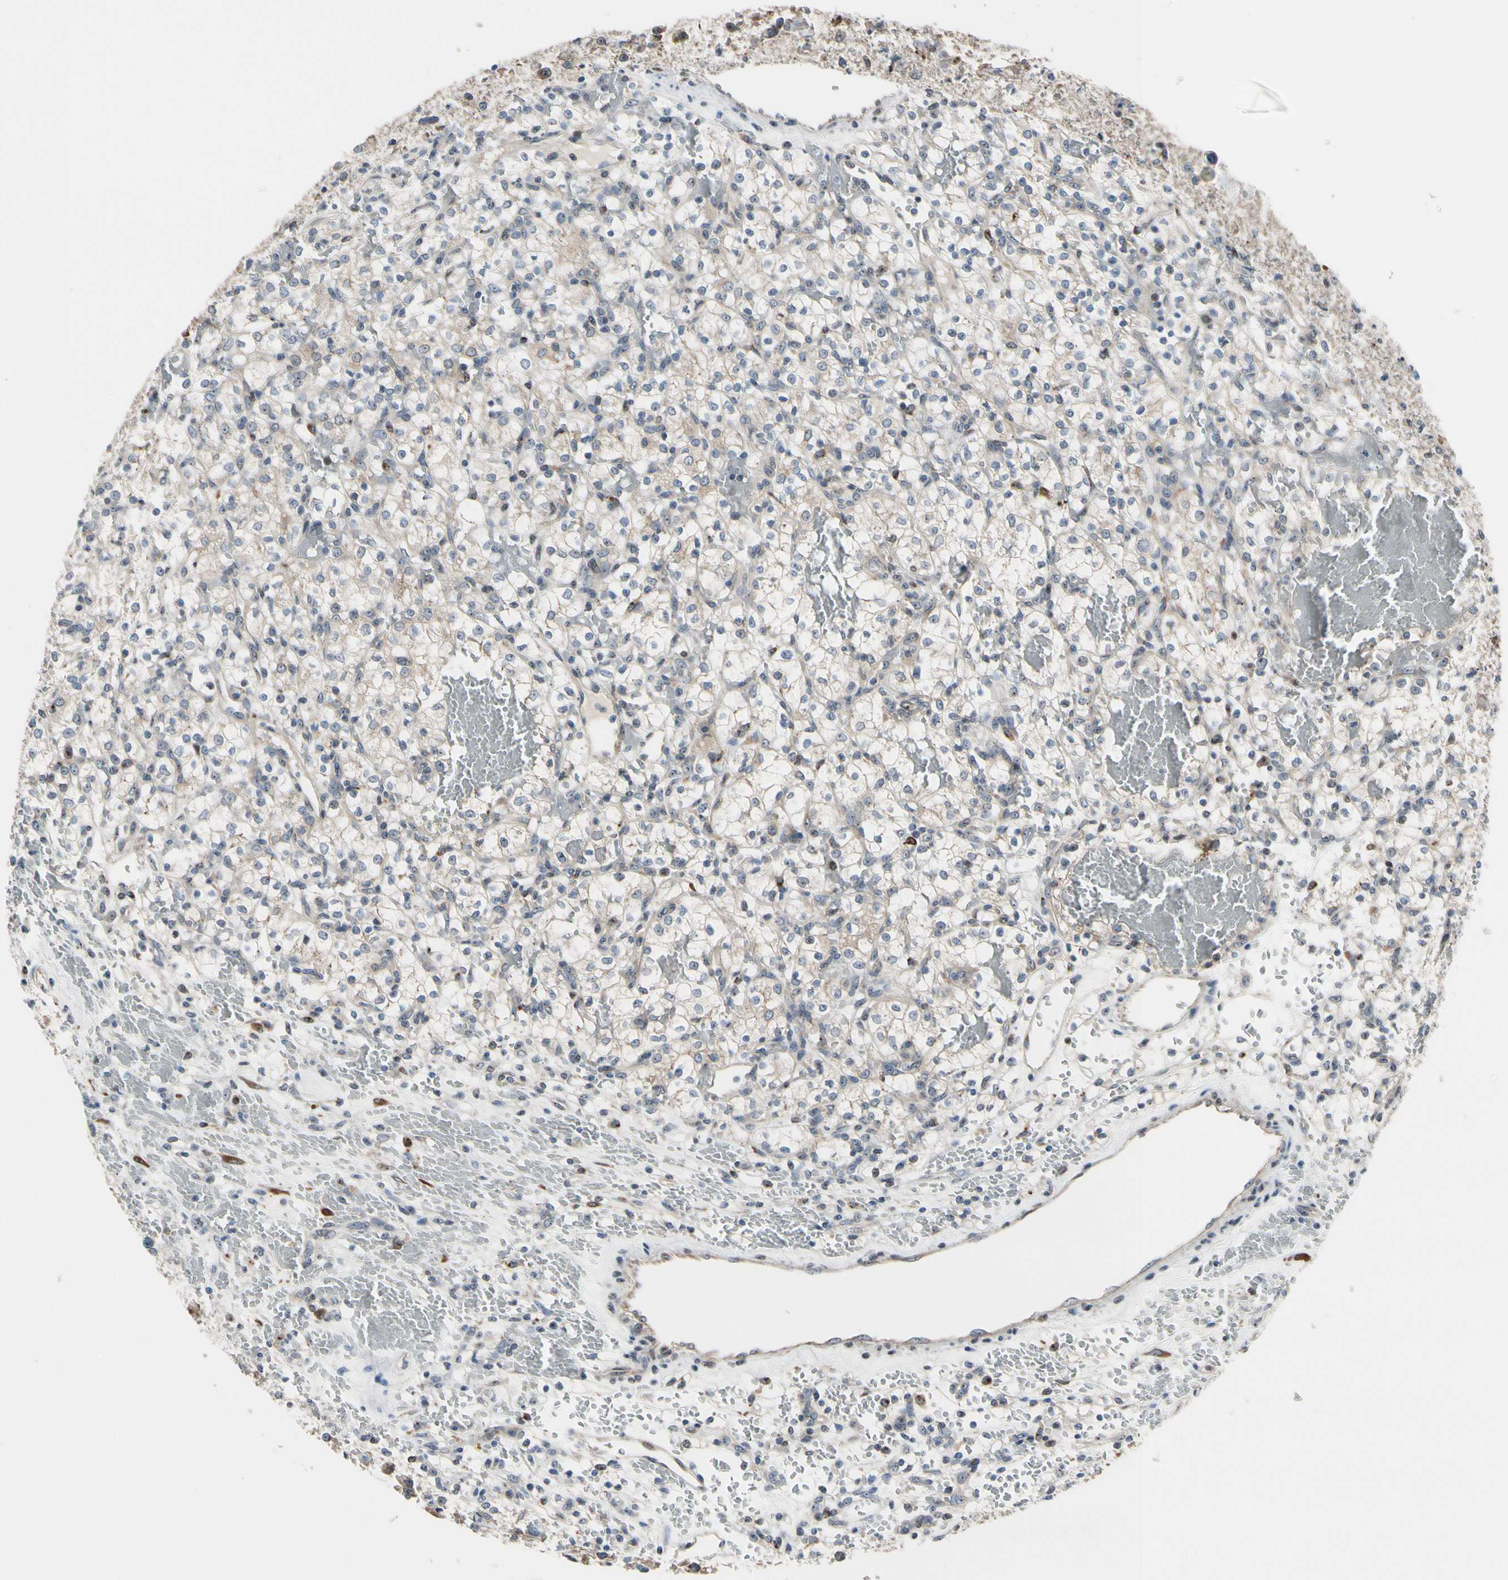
{"staining": {"intensity": "weak", "quantity": ">75%", "location": "cytoplasmic/membranous"}, "tissue": "renal cancer", "cell_type": "Tumor cells", "image_type": "cancer", "snomed": [{"axis": "morphology", "description": "Adenocarcinoma, NOS"}, {"axis": "topography", "description": "Kidney"}], "caption": "DAB immunohistochemical staining of renal cancer (adenocarcinoma) exhibits weak cytoplasmic/membranous protein staining in approximately >75% of tumor cells.", "gene": "TMED7", "patient": {"sex": "female", "age": 60}}